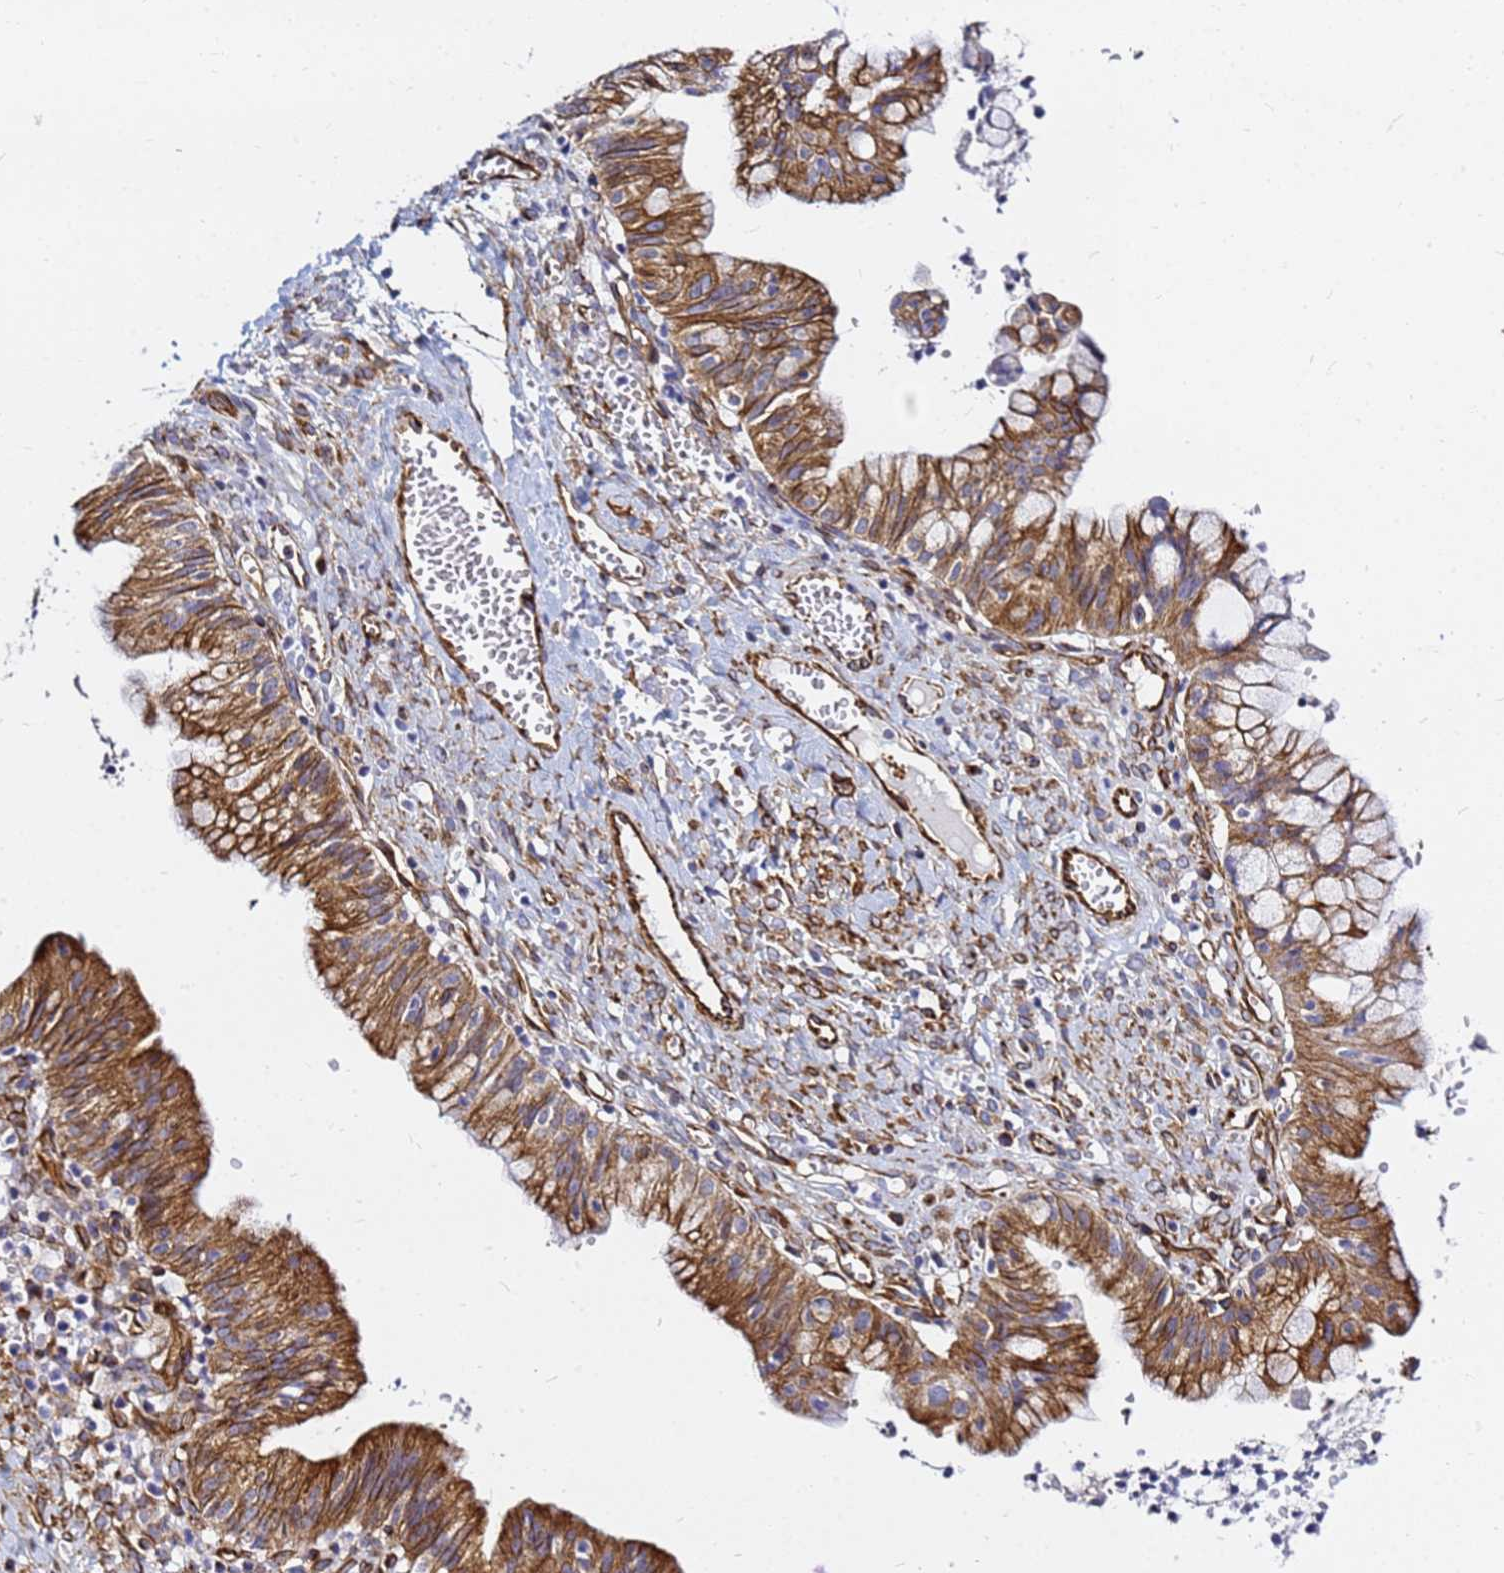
{"staining": {"intensity": "moderate", "quantity": ">75%", "location": "cytoplasmic/membranous"}, "tissue": "ovarian cancer", "cell_type": "Tumor cells", "image_type": "cancer", "snomed": [{"axis": "morphology", "description": "Cystadenocarcinoma, mucinous, NOS"}, {"axis": "topography", "description": "Ovary"}], "caption": "Human ovarian cancer (mucinous cystadenocarcinoma) stained with a brown dye reveals moderate cytoplasmic/membranous positive expression in about >75% of tumor cells.", "gene": "TUBA8", "patient": {"sex": "female", "age": 70}}